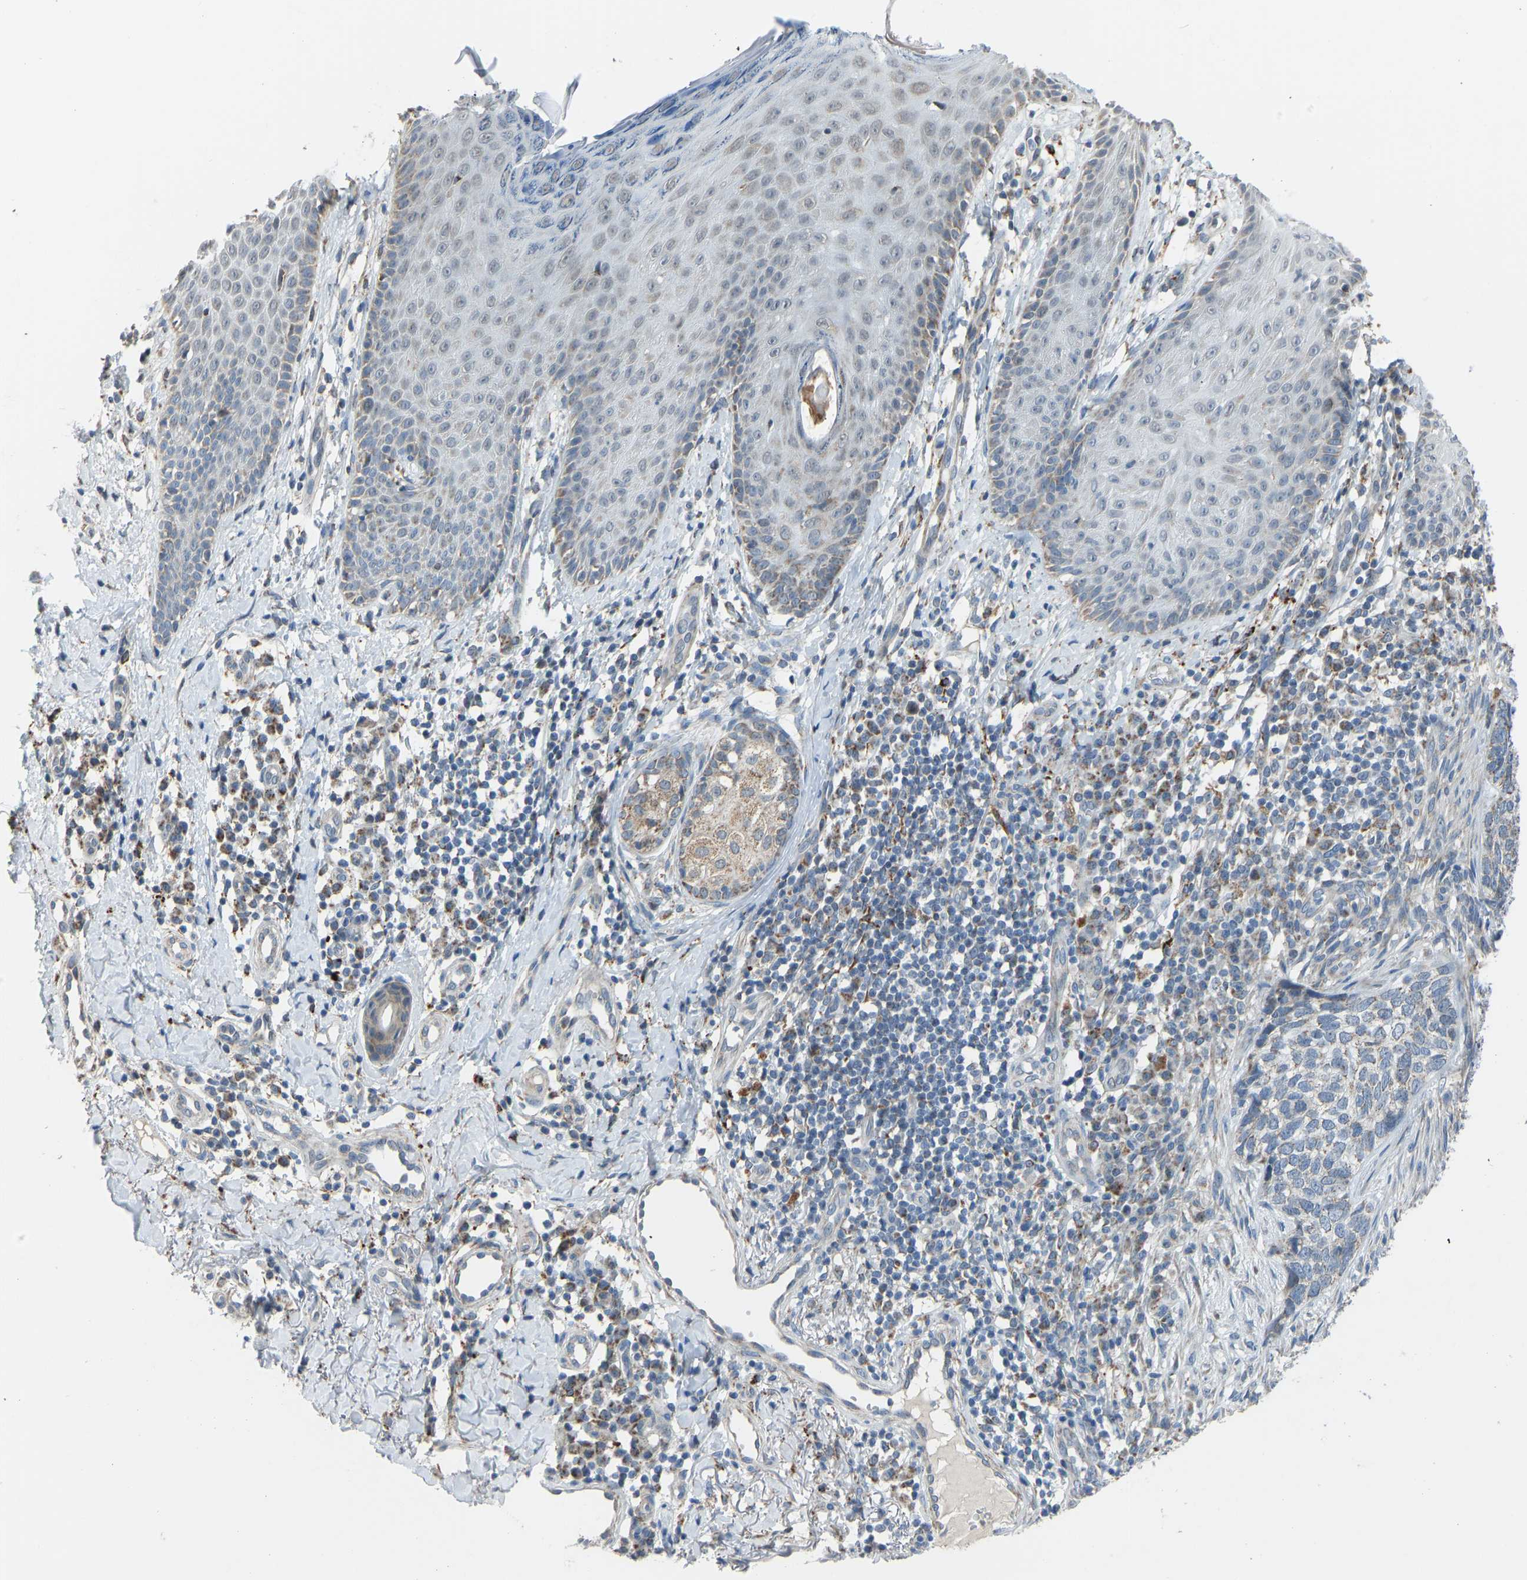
{"staining": {"intensity": "negative", "quantity": "none", "location": "none"}, "tissue": "skin cancer", "cell_type": "Tumor cells", "image_type": "cancer", "snomed": [{"axis": "morphology", "description": "Basal cell carcinoma"}, {"axis": "topography", "description": "Skin"}], "caption": "This micrograph is of skin cancer stained with immunohistochemistry to label a protein in brown with the nuclei are counter-stained blue. There is no staining in tumor cells. (Immunohistochemistry (ihc), brightfield microscopy, high magnification).", "gene": "SMIM20", "patient": {"sex": "female", "age": 64}}